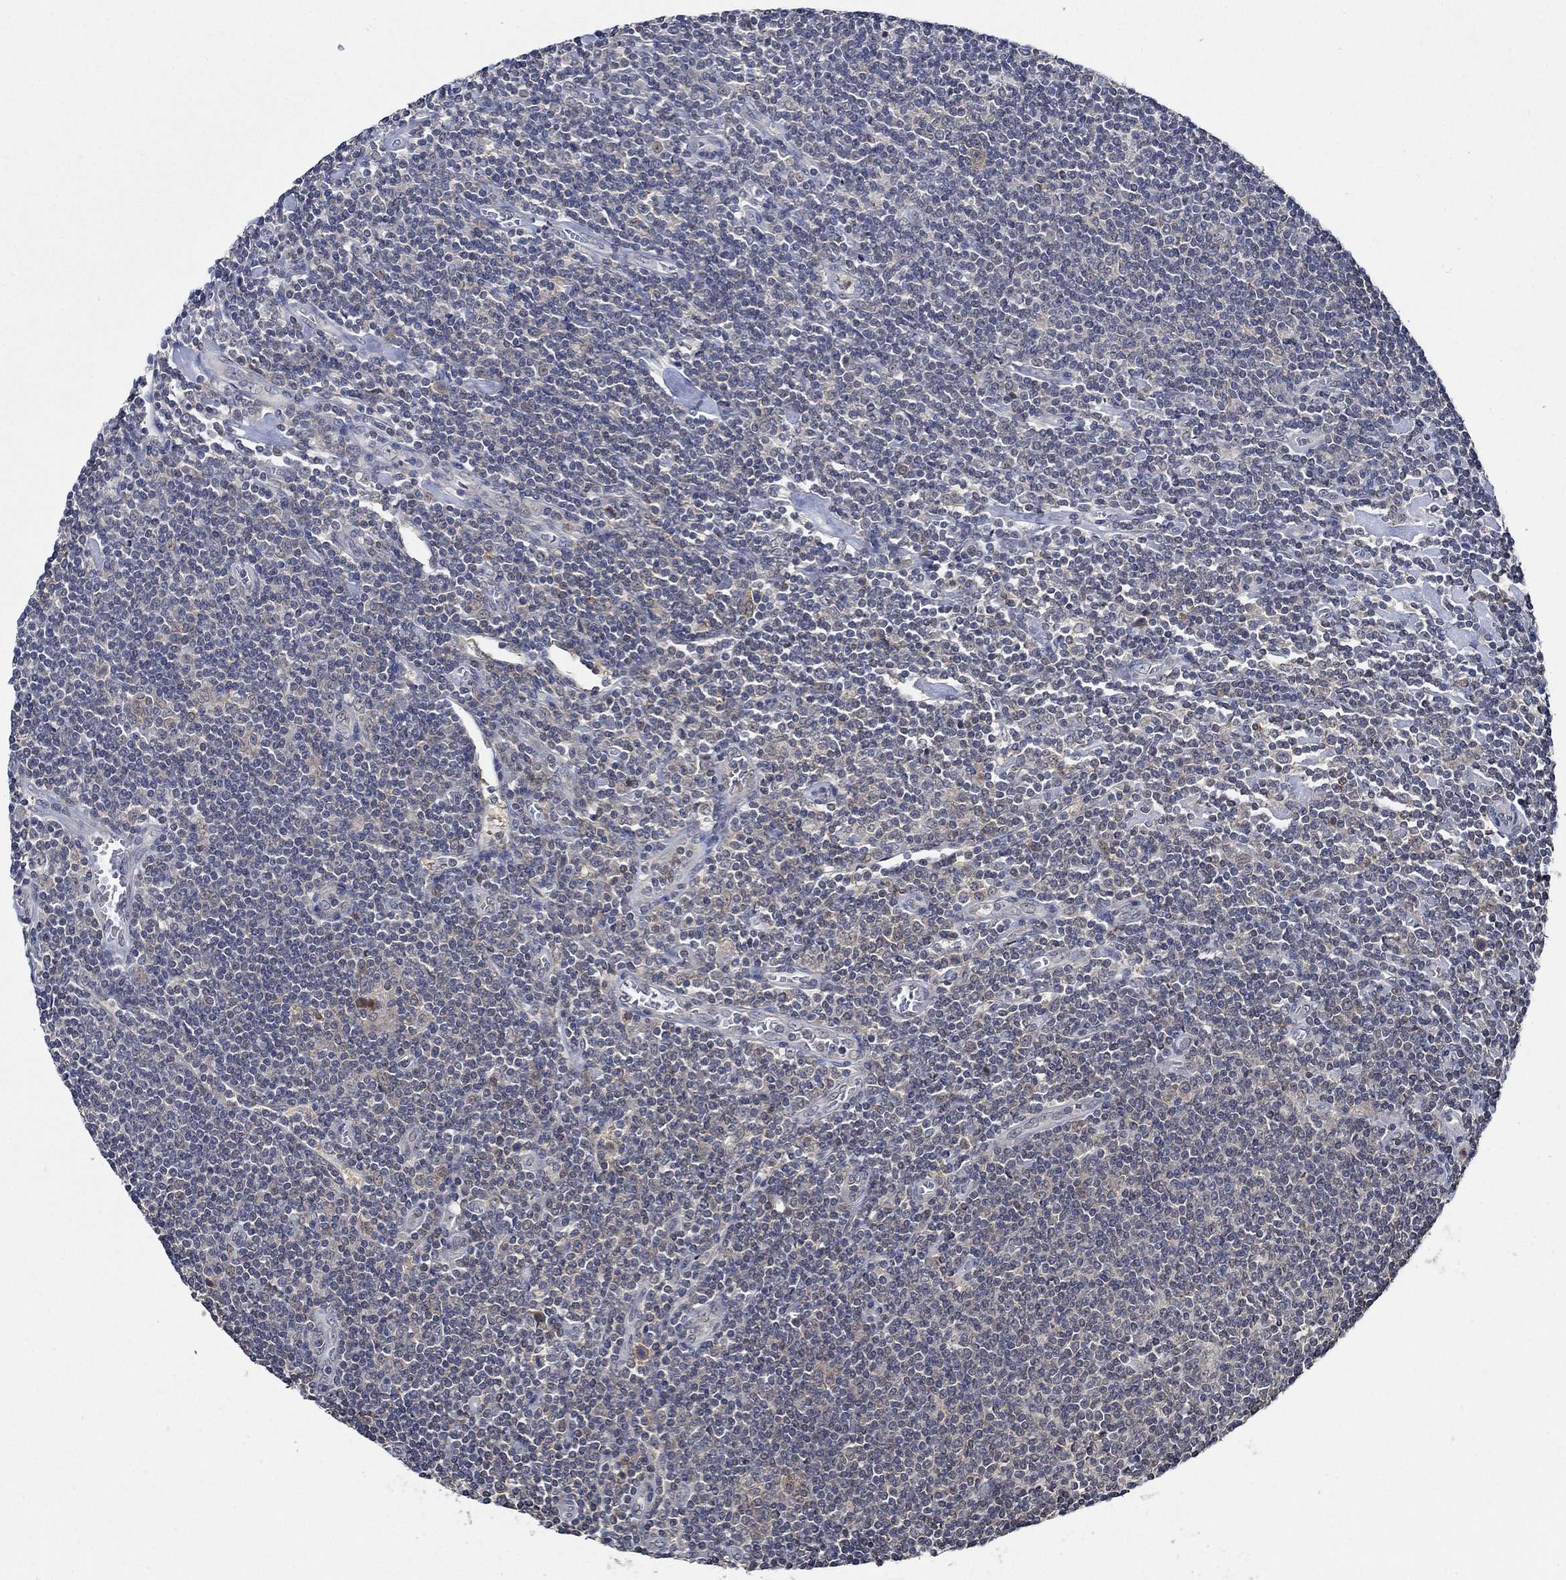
{"staining": {"intensity": "negative", "quantity": "none", "location": "none"}, "tissue": "lymphoma", "cell_type": "Tumor cells", "image_type": "cancer", "snomed": [{"axis": "morphology", "description": "Hodgkin's disease, NOS"}, {"axis": "topography", "description": "Lymph node"}], "caption": "This is a histopathology image of immunohistochemistry (IHC) staining of lymphoma, which shows no expression in tumor cells.", "gene": "DACT1", "patient": {"sex": "male", "age": 40}}